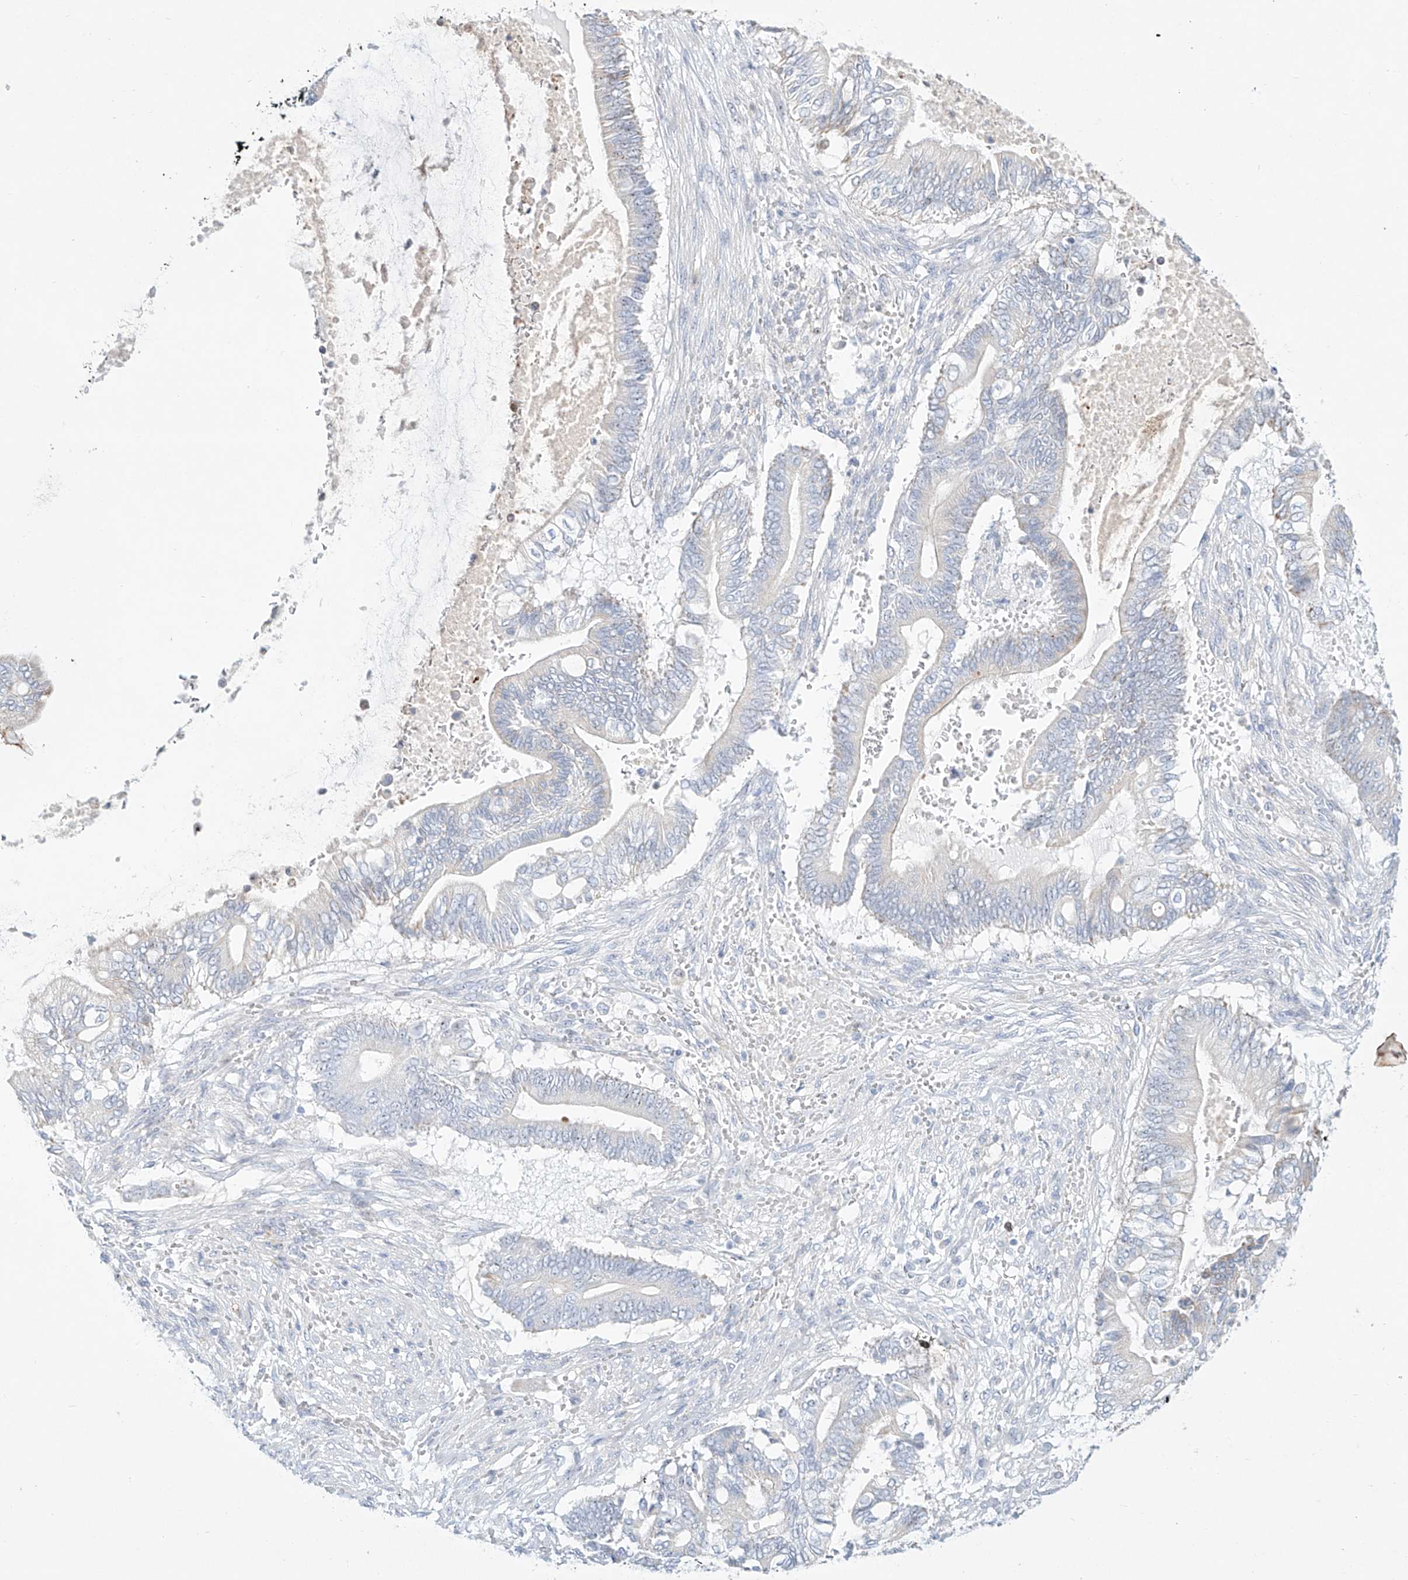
{"staining": {"intensity": "negative", "quantity": "none", "location": "none"}, "tissue": "pancreatic cancer", "cell_type": "Tumor cells", "image_type": "cancer", "snomed": [{"axis": "morphology", "description": "Adenocarcinoma, NOS"}, {"axis": "topography", "description": "Pancreas"}], "caption": "DAB (3,3'-diaminobenzidine) immunohistochemical staining of human pancreatic cancer displays no significant positivity in tumor cells. (Brightfield microscopy of DAB (3,3'-diaminobenzidine) IHC at high magnification).", "gene": "SNU13", "patient": {"sex": "male", "age": 68}}